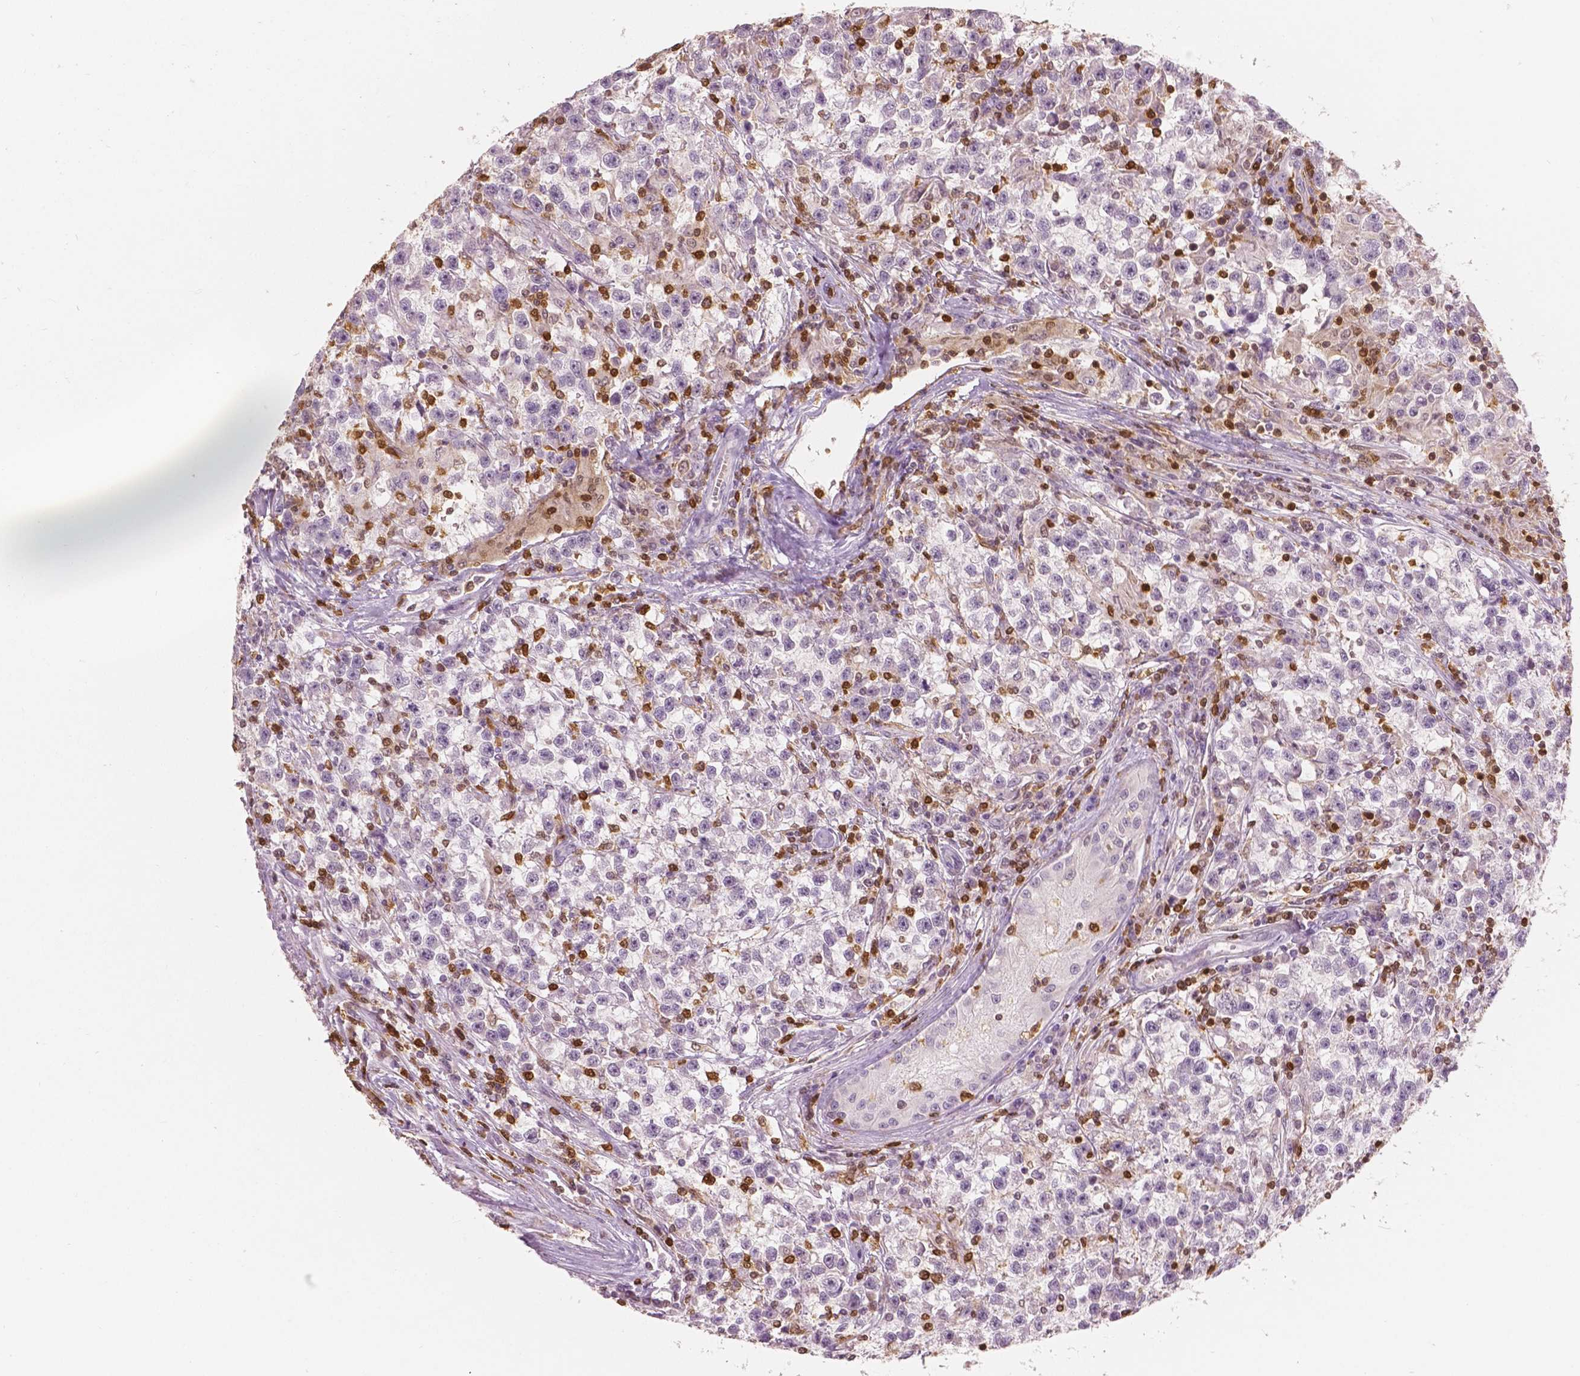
{"staining": {"intensity": "negative", "quantity": "none", "location": "none"}, "tissue": "testis cancer", "cell_type": "Tumor cells", "image_type": "cancer", "snomed": [{"axis": "morphology", "description": "Seminoma, NOS"}, {"axis": "topography", "description": "Testis"}], "caption": "High power microscopy photomicrograph of an immunohistochemistry image of testis cancer (seminoma), revealing no significant positivity in tumor cells.", "gene": "S100A4", "patient": {"sex": "male", "age": 31}}